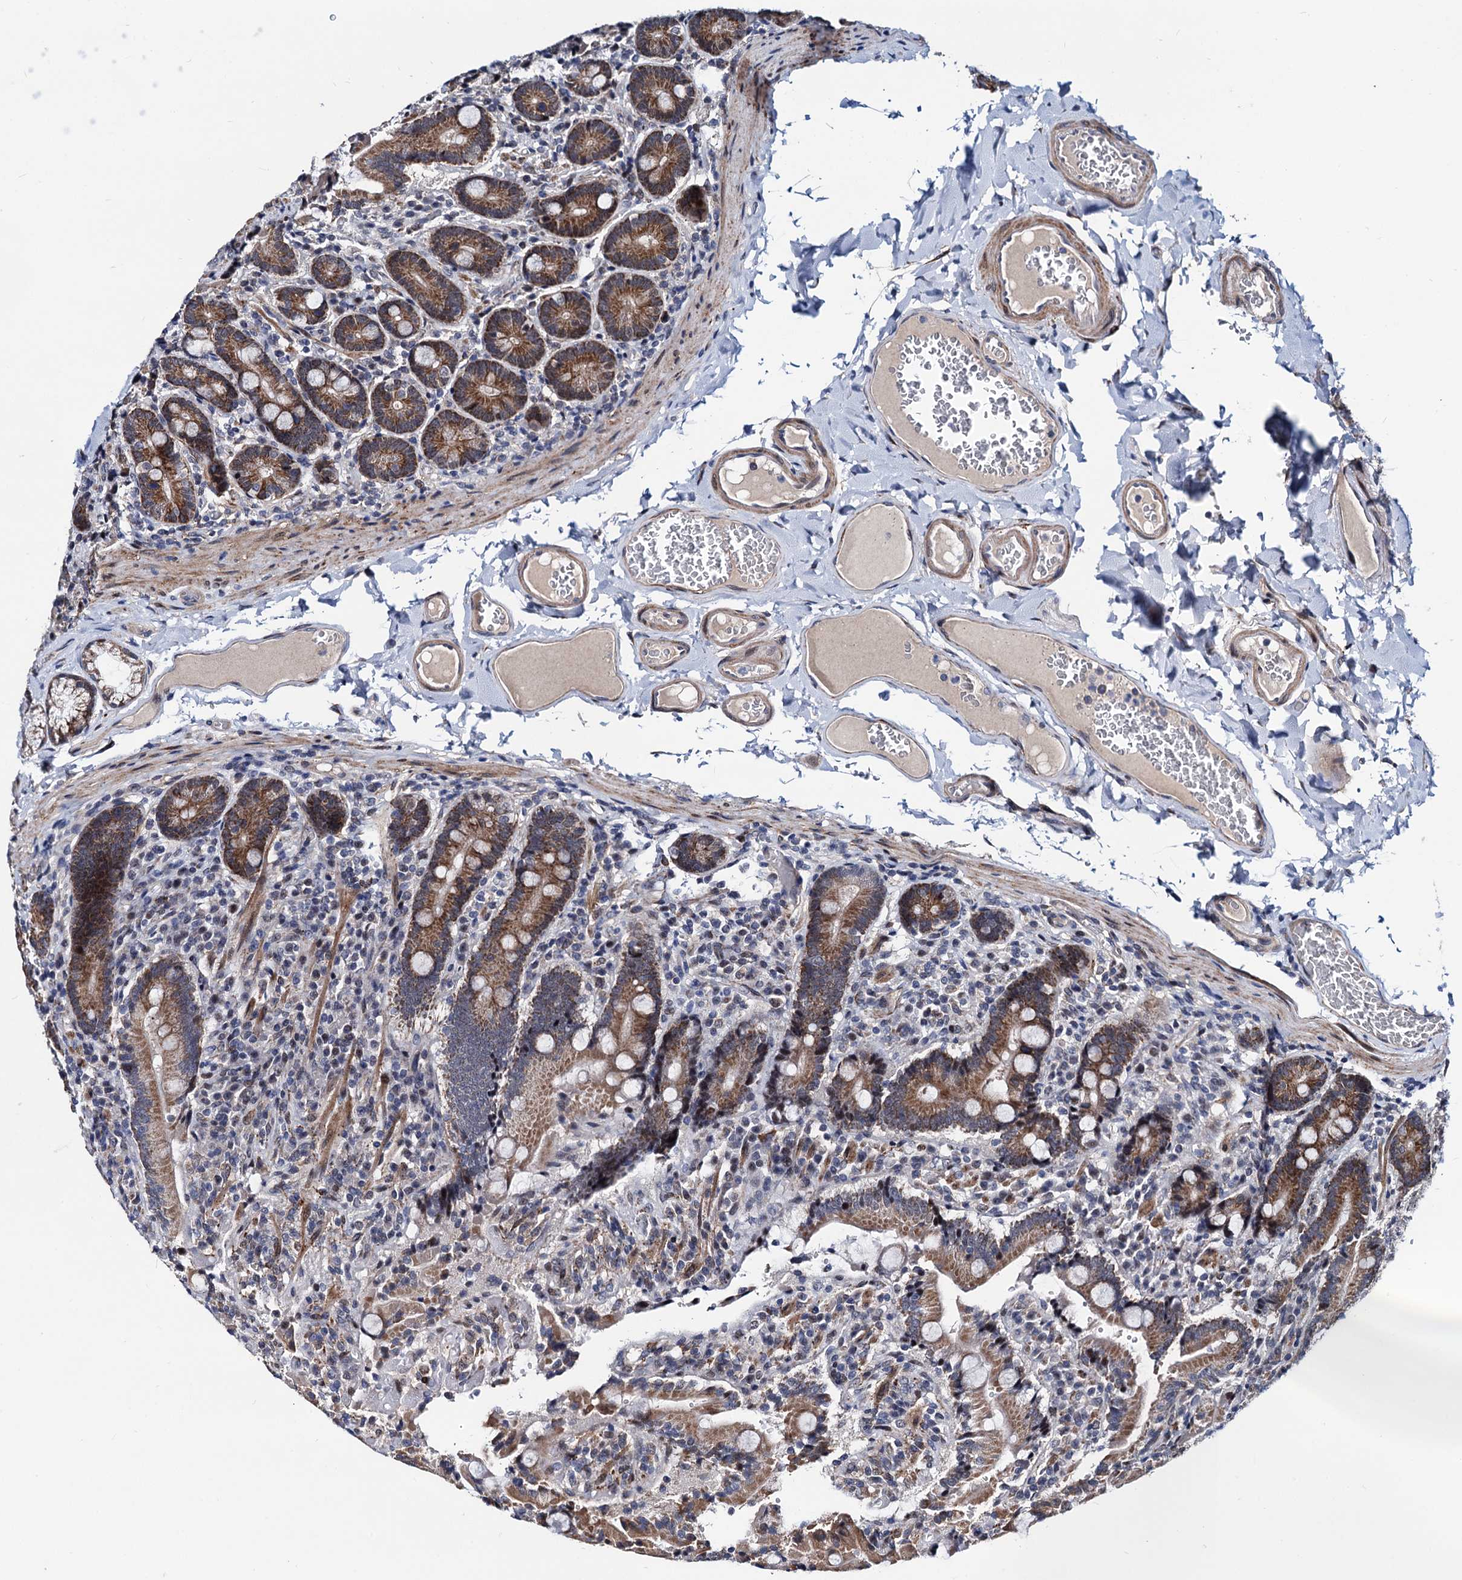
{"staining": {"intensity": "moderate", "quantity": ">75%", "location": "cytoplasmic/membranous,nuclear"}, "tissue": "duodenum", "cell_type": "Glandular cells", "image_type": "normal", "snomed": [{"axis": "morphology", "description": "Normal tissue, NOS"}, {"axis": "topography", "description": "Duodenum"}], "caption": "Protein expression analysis of normal duodenum reveals moderate cytoplasmic/membranous,nuclear staining in approximately >75% of glandular cells.", "gene": "COA4", "patient": {"sex": "female", "age": 62}}